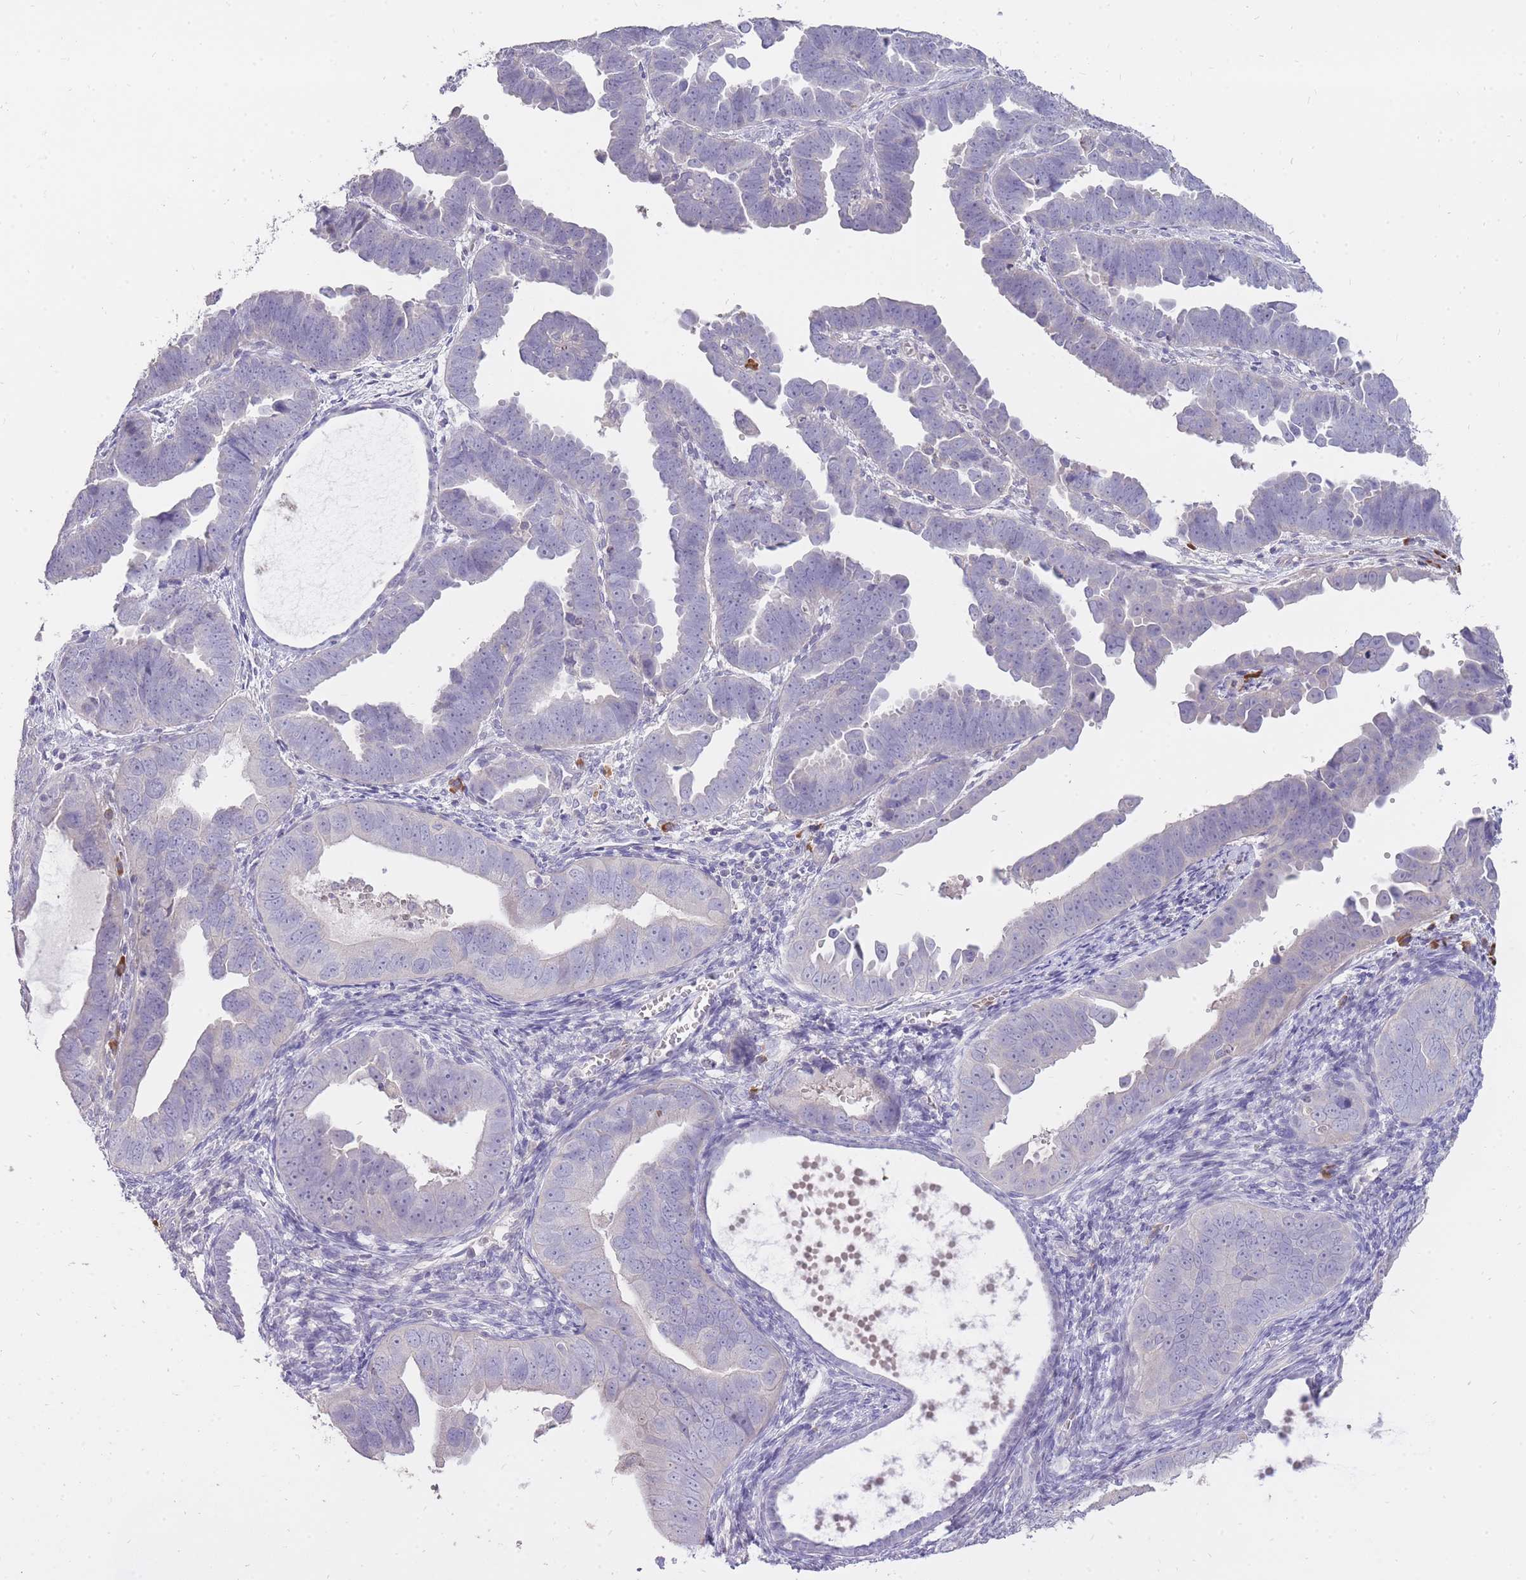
{"staining": {"intensity": "negative", "quantity": "none", "location": "none"}, "tissue": "endometrial cancer", "cell_type": "Tumor cells", "image_type": "cancer", "snomed": [{"axis": "morphology", "description": "Adenocarcinoma, NOS"}, {"axis": "topography", "description": "Endometrium"}], "caption": "DAB immunohistochemical staining of endometrial cancer reveals no significant expression in tumor cells.", "gene": "FRG2C", "patient": {"sex": "female", "age": 75}}